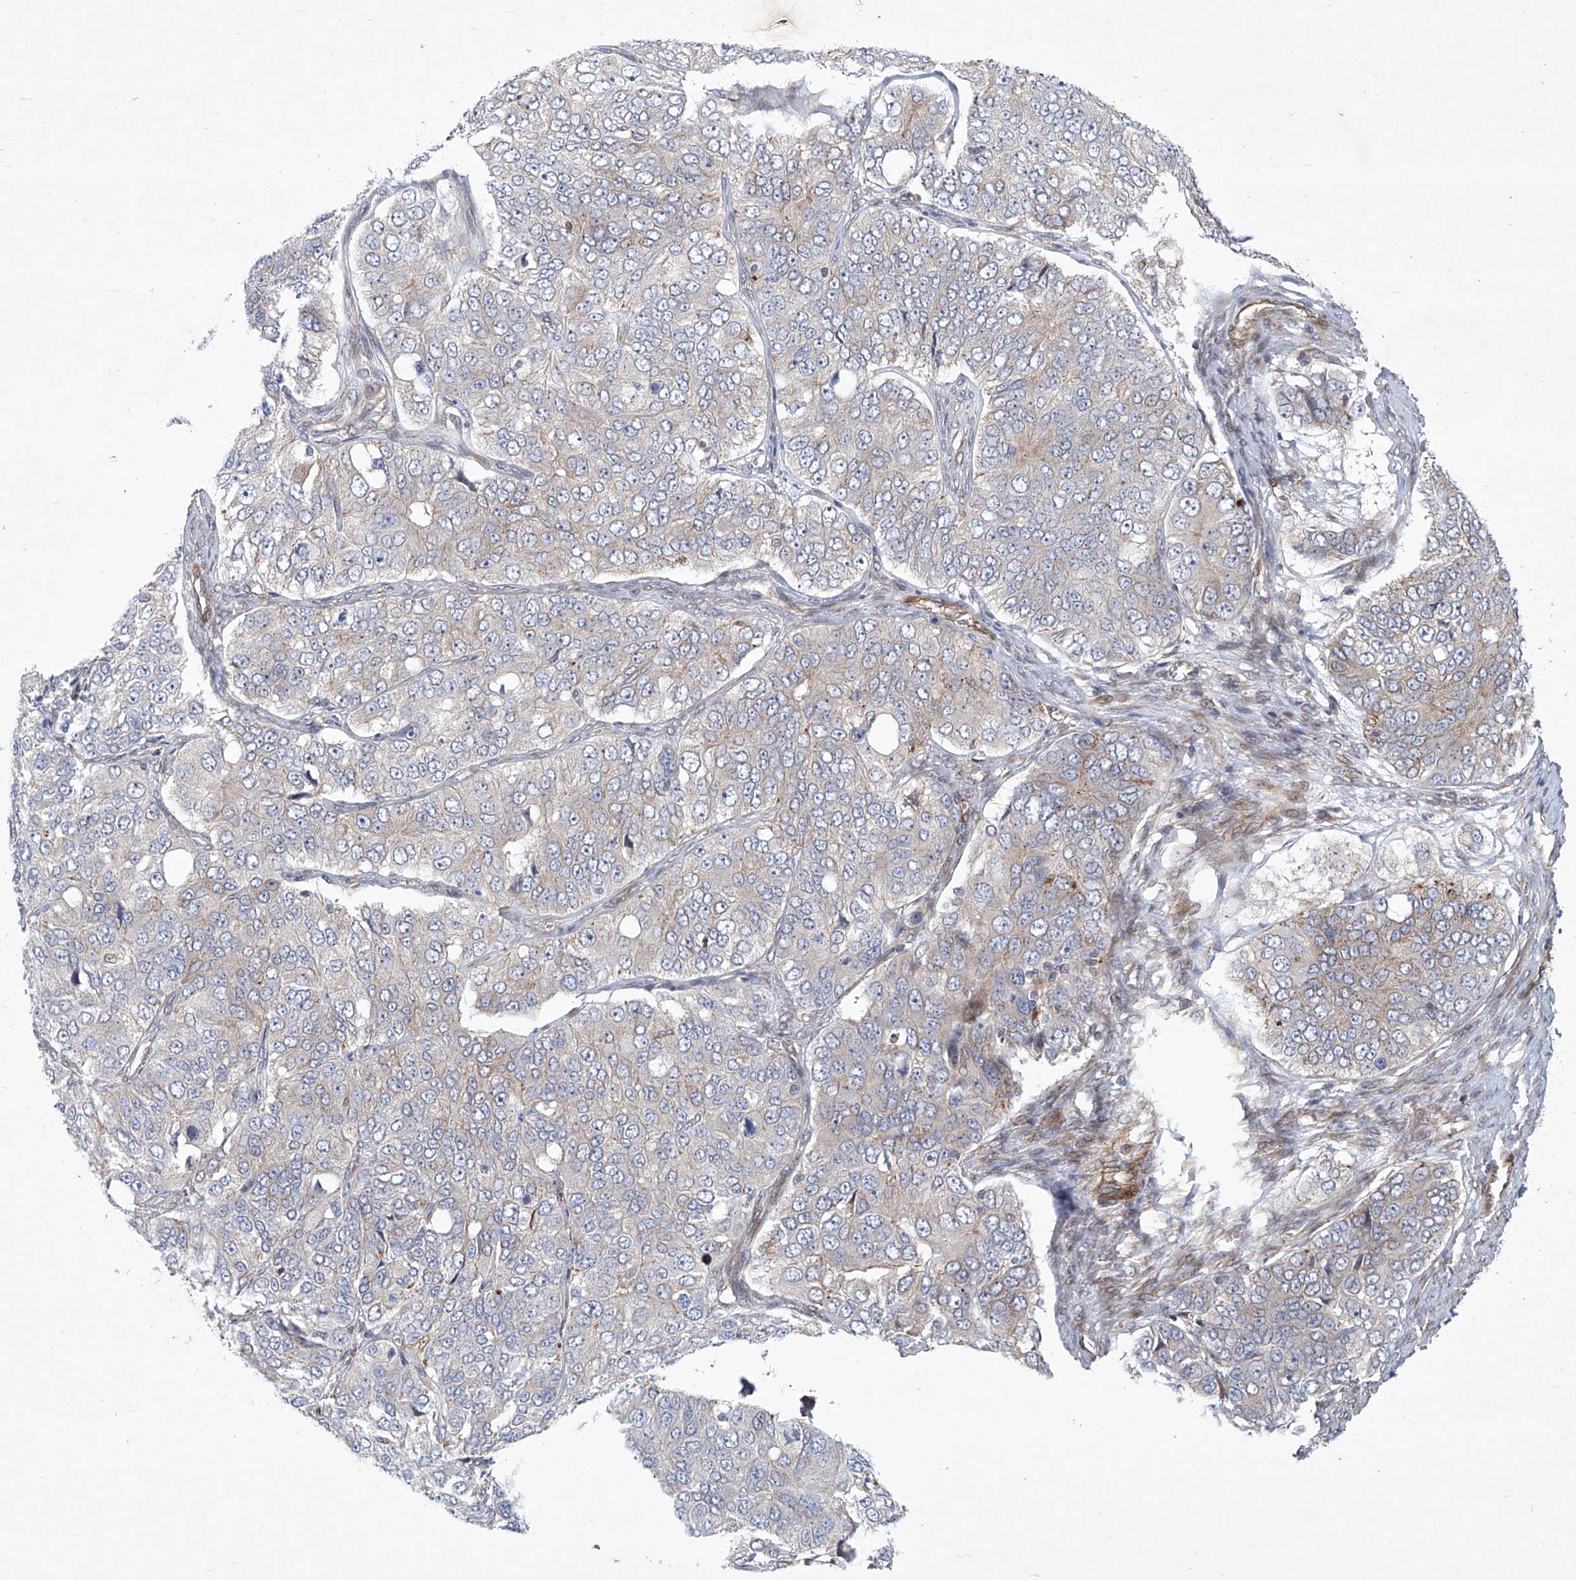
{"staining": {"intensity": "negative", "quantity": "none", "location": "none"}, "tissue": "ovarian cancer", "cell_type": "Tumor cells", "image_type": "cancer", "snomed": [{"axis": "morphology", "description": "Carcinoma, endometroid"}, {"axis": "topography", "description": "Ovary"}], "caption": "High power microscopy micrograph of an IHC micrograph of ovarian endometroid carcinoma, revealing no significant staining in tumor cells.", "gene": "KLC4", "patient": {"sex": "female", "age": 51}}